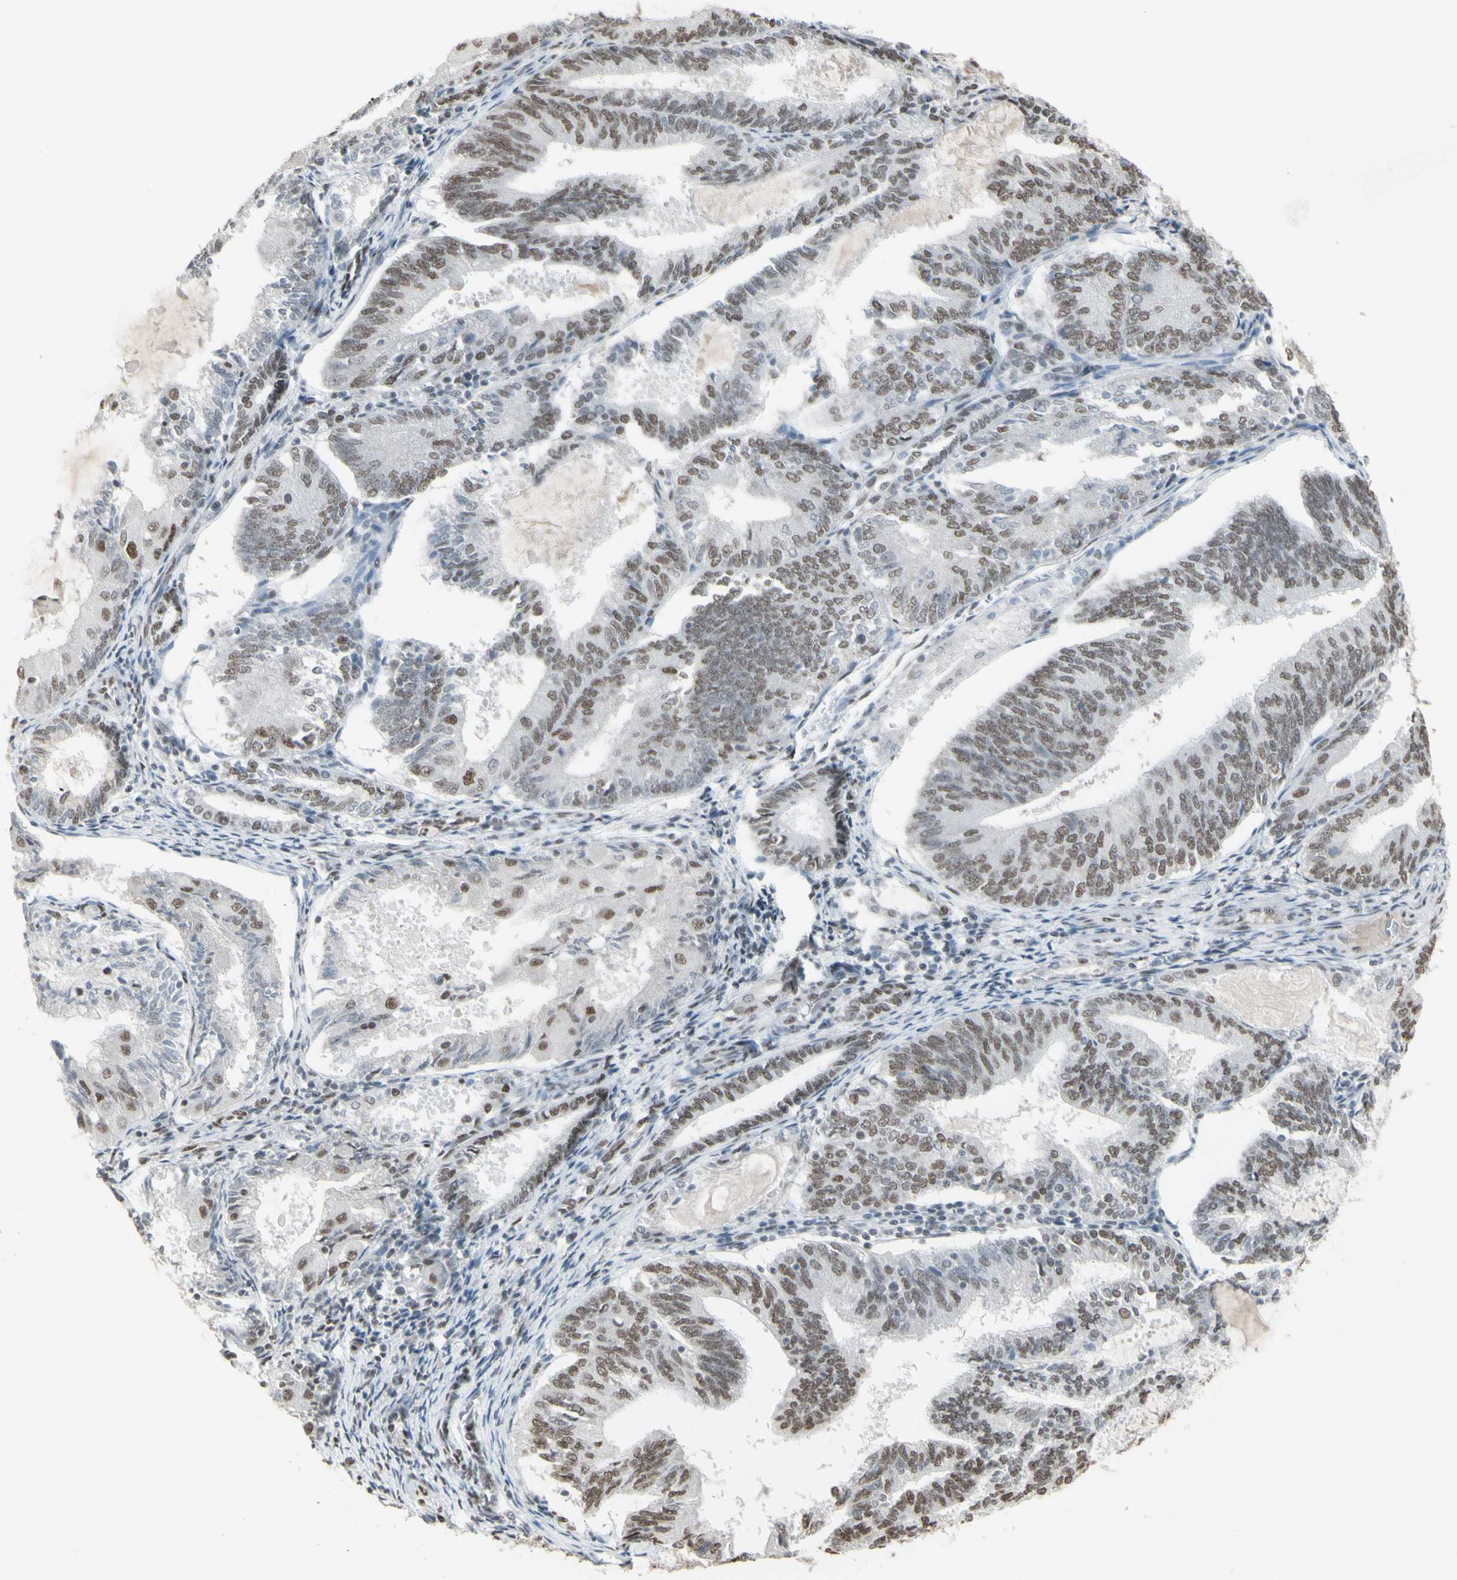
{"staining": {"intensity": "moderate", "quantity": ">75%", "location": "nuclear"}, "tissue": "endometrial cancer", "cell_type": "Tumor cells", "image_type": "cancer", "snomed": [{"axis": "morphology", "description": "Adenocarcinoma, NOS"}, {"axis": "topography", "description": "Endometrium"}], "caption": "Immunohistochemical staining of adenocarcinoma (endometrial) demonstrates moderate nuclear protein positivity in approximately >75% of tumor cells.", "gene": "TRIM28", "patient": {"sex": "female", "age": 81}}